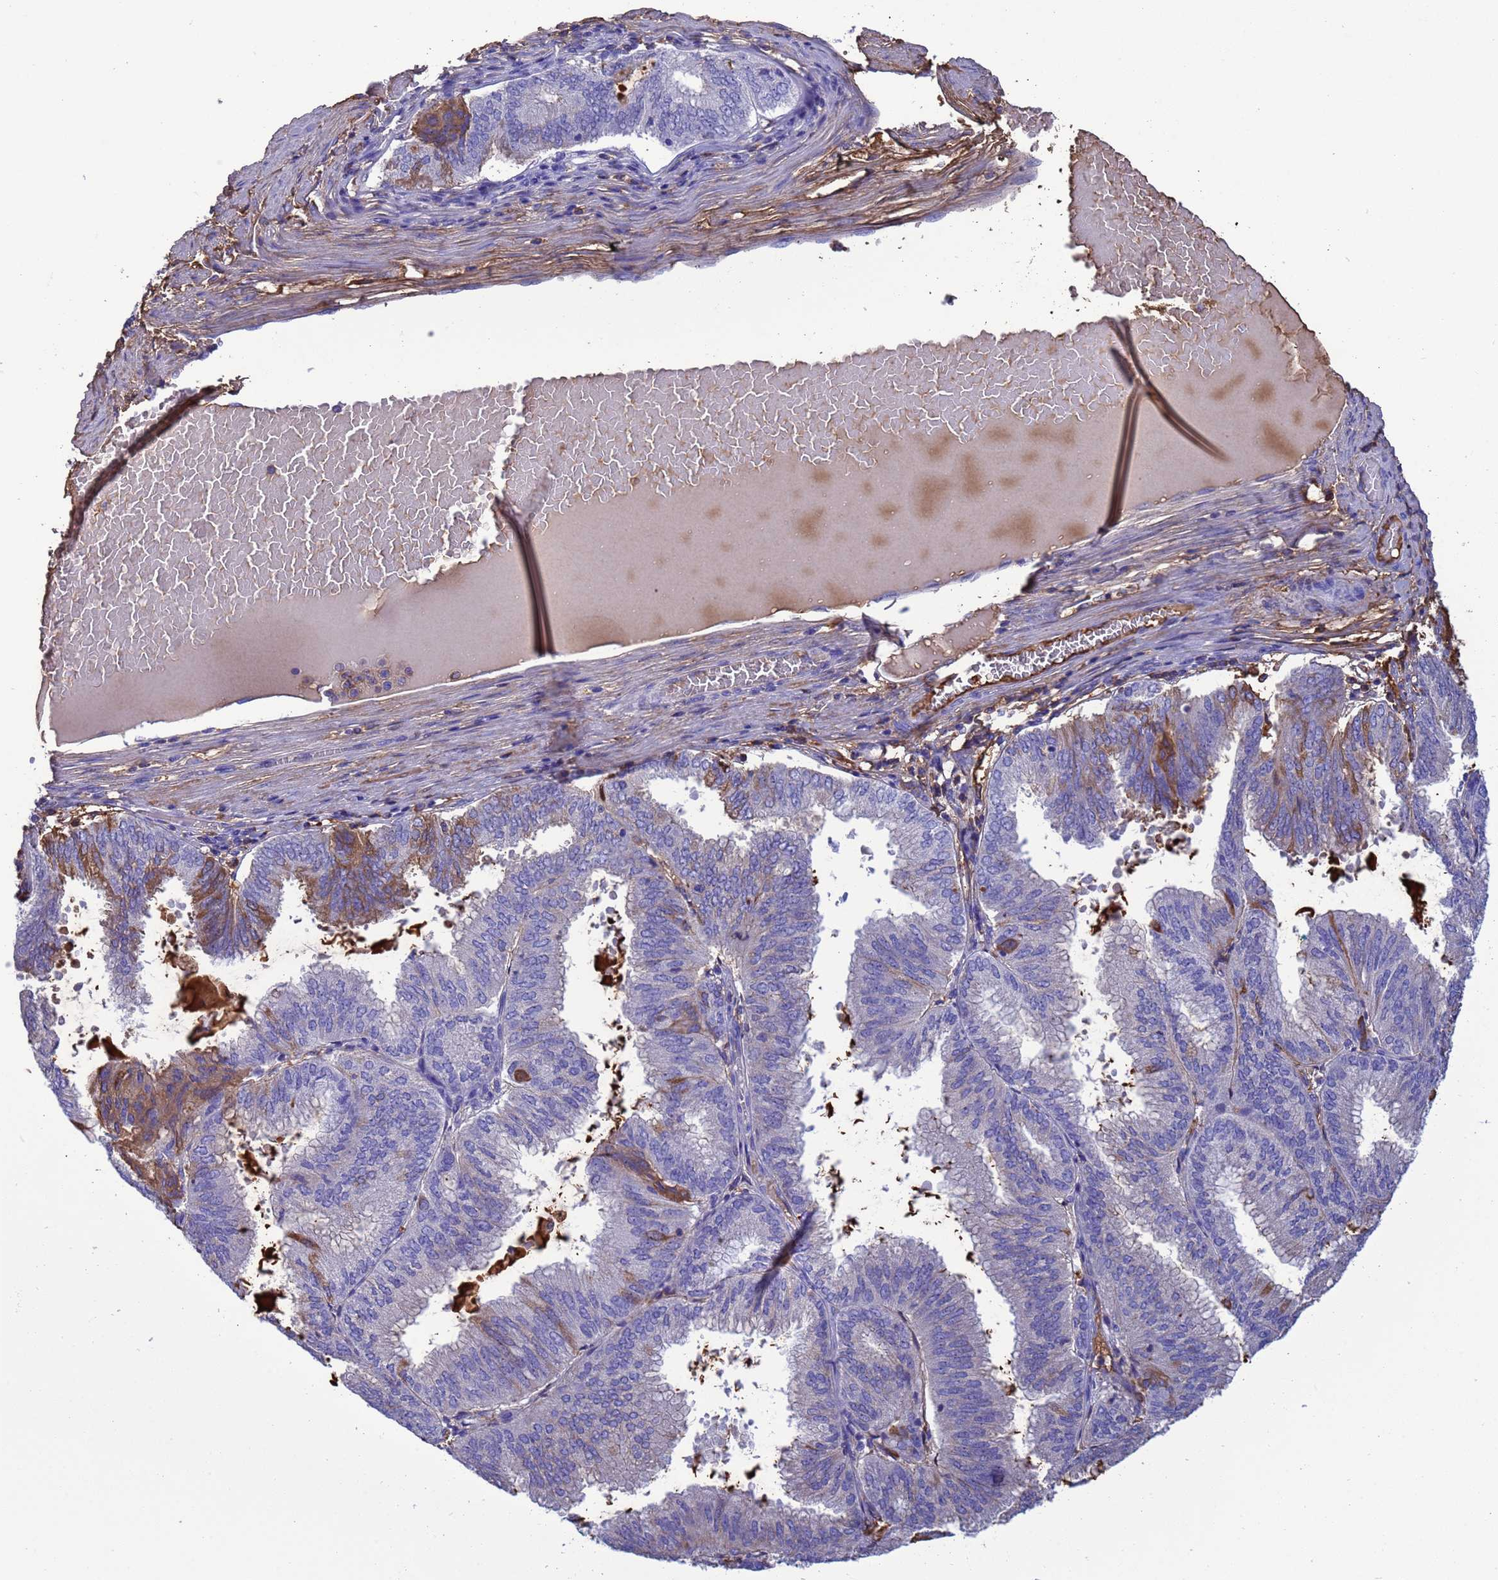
{"staining": {"intensity": "moderate", "quantity": "<25%", "location": "cytoplasmic/membranous"}, "tissue": "endometrial cancer", "cell_type": "Tumor cells", "image_type": "cancer", "snomed": [{"axis": "morphology", "description": "Adenocarcinoma, NOS"}, {"axis": "topography", "description": "Endometrium"}], "caption": "Endometrial cancer (adenocarcinoma) stained with a protein marker displays moderate staining in tumor cells.", "gene": "H1-7", "patient": {"sex": "female", "age": 49}}